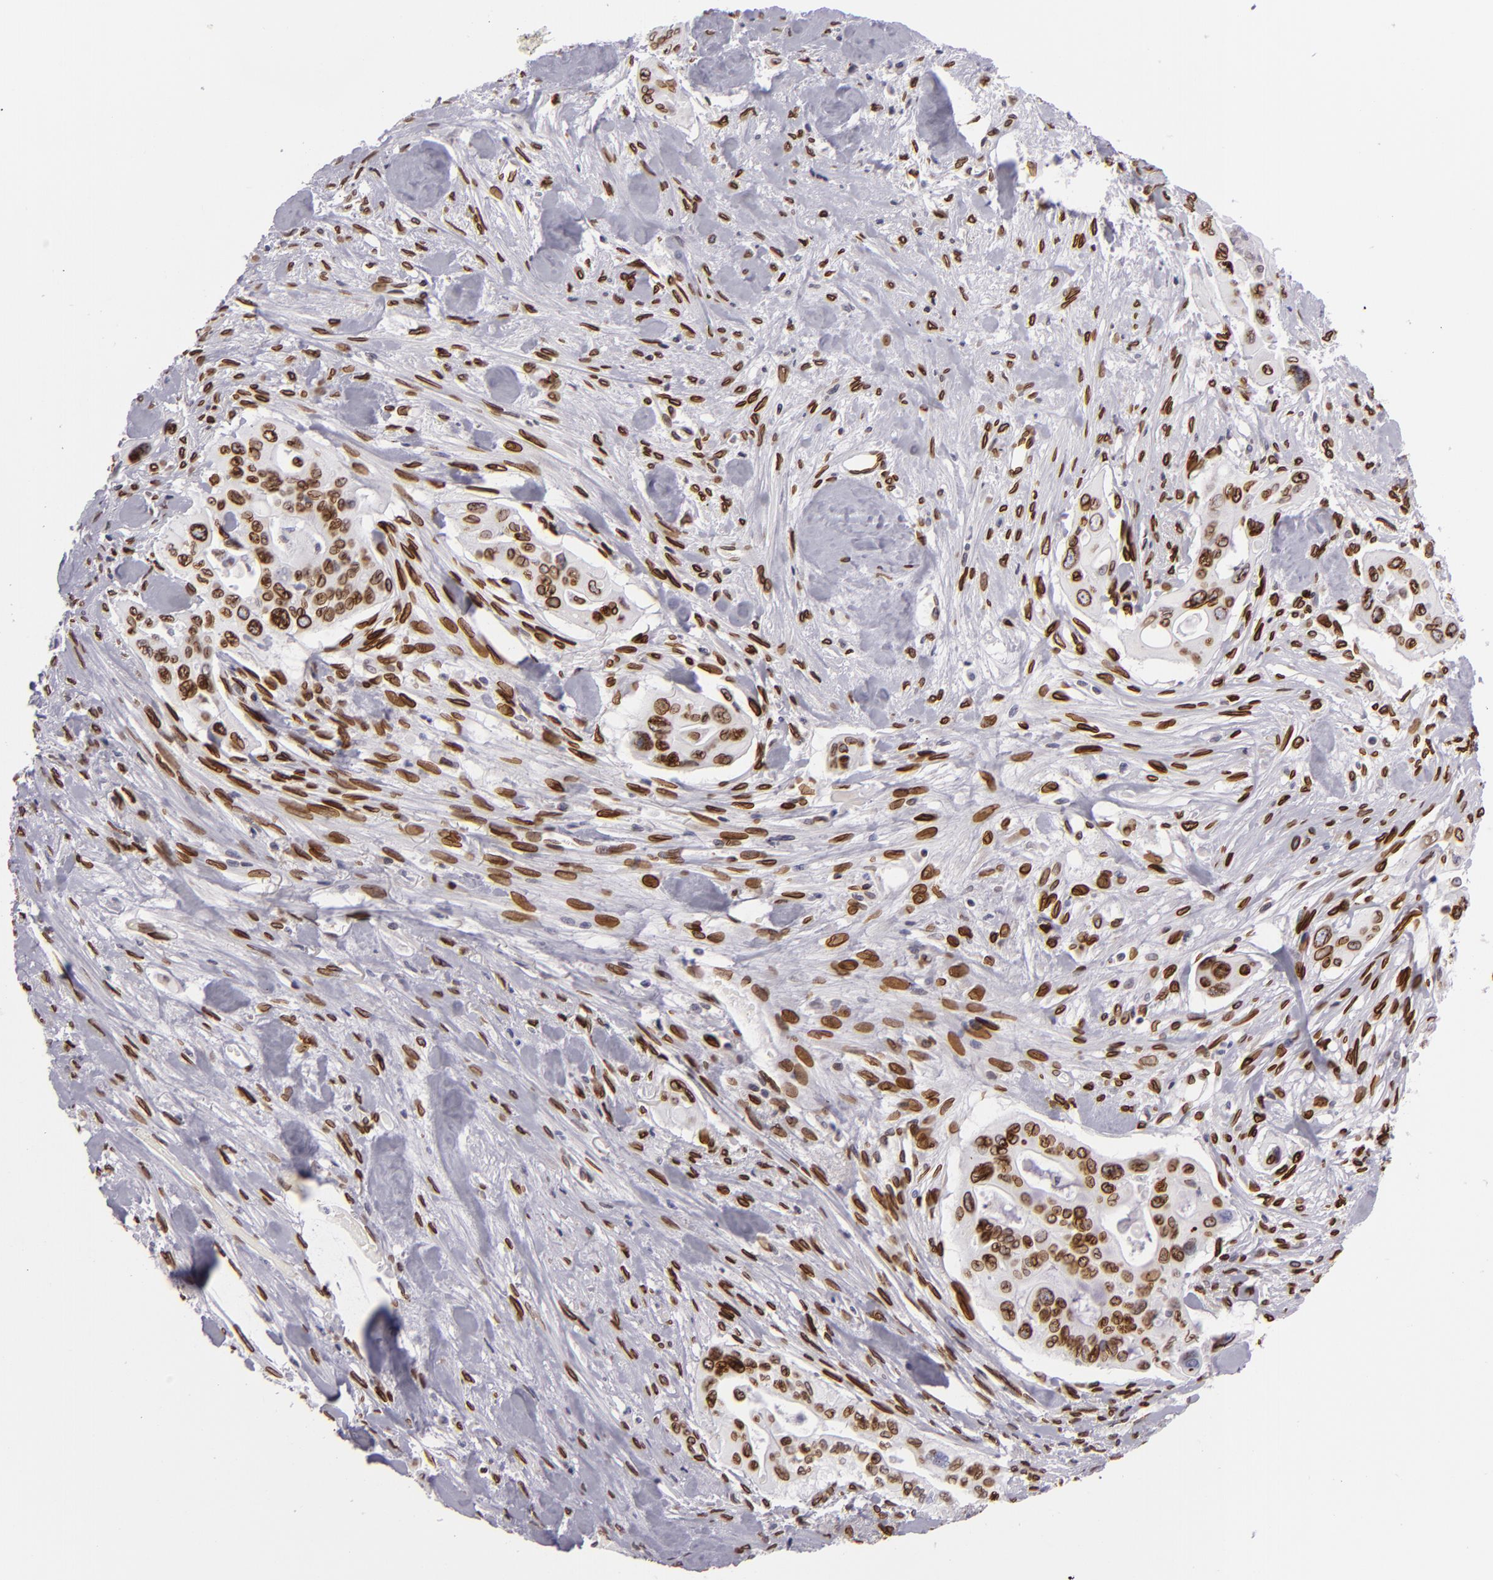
{"staining": {"intensity": "strong", "quantity": ">75%", "location": "nuclear"}, "tissue": "pancreatic cancer", "cell_type": "Tumor cells", "image_type": "cancer", "snomed": [{"axis": "morphology", "description": "Adenocarcinoma, NOS"}, {"axis": "topography", "description": "Pancreas"}], "caption": "A brown stain highlights strong nuclear staining of a protein in human pancreatic cancer tumor cells.", "gene": "EMD", "patient": {"sex": "male", "age": 77}}